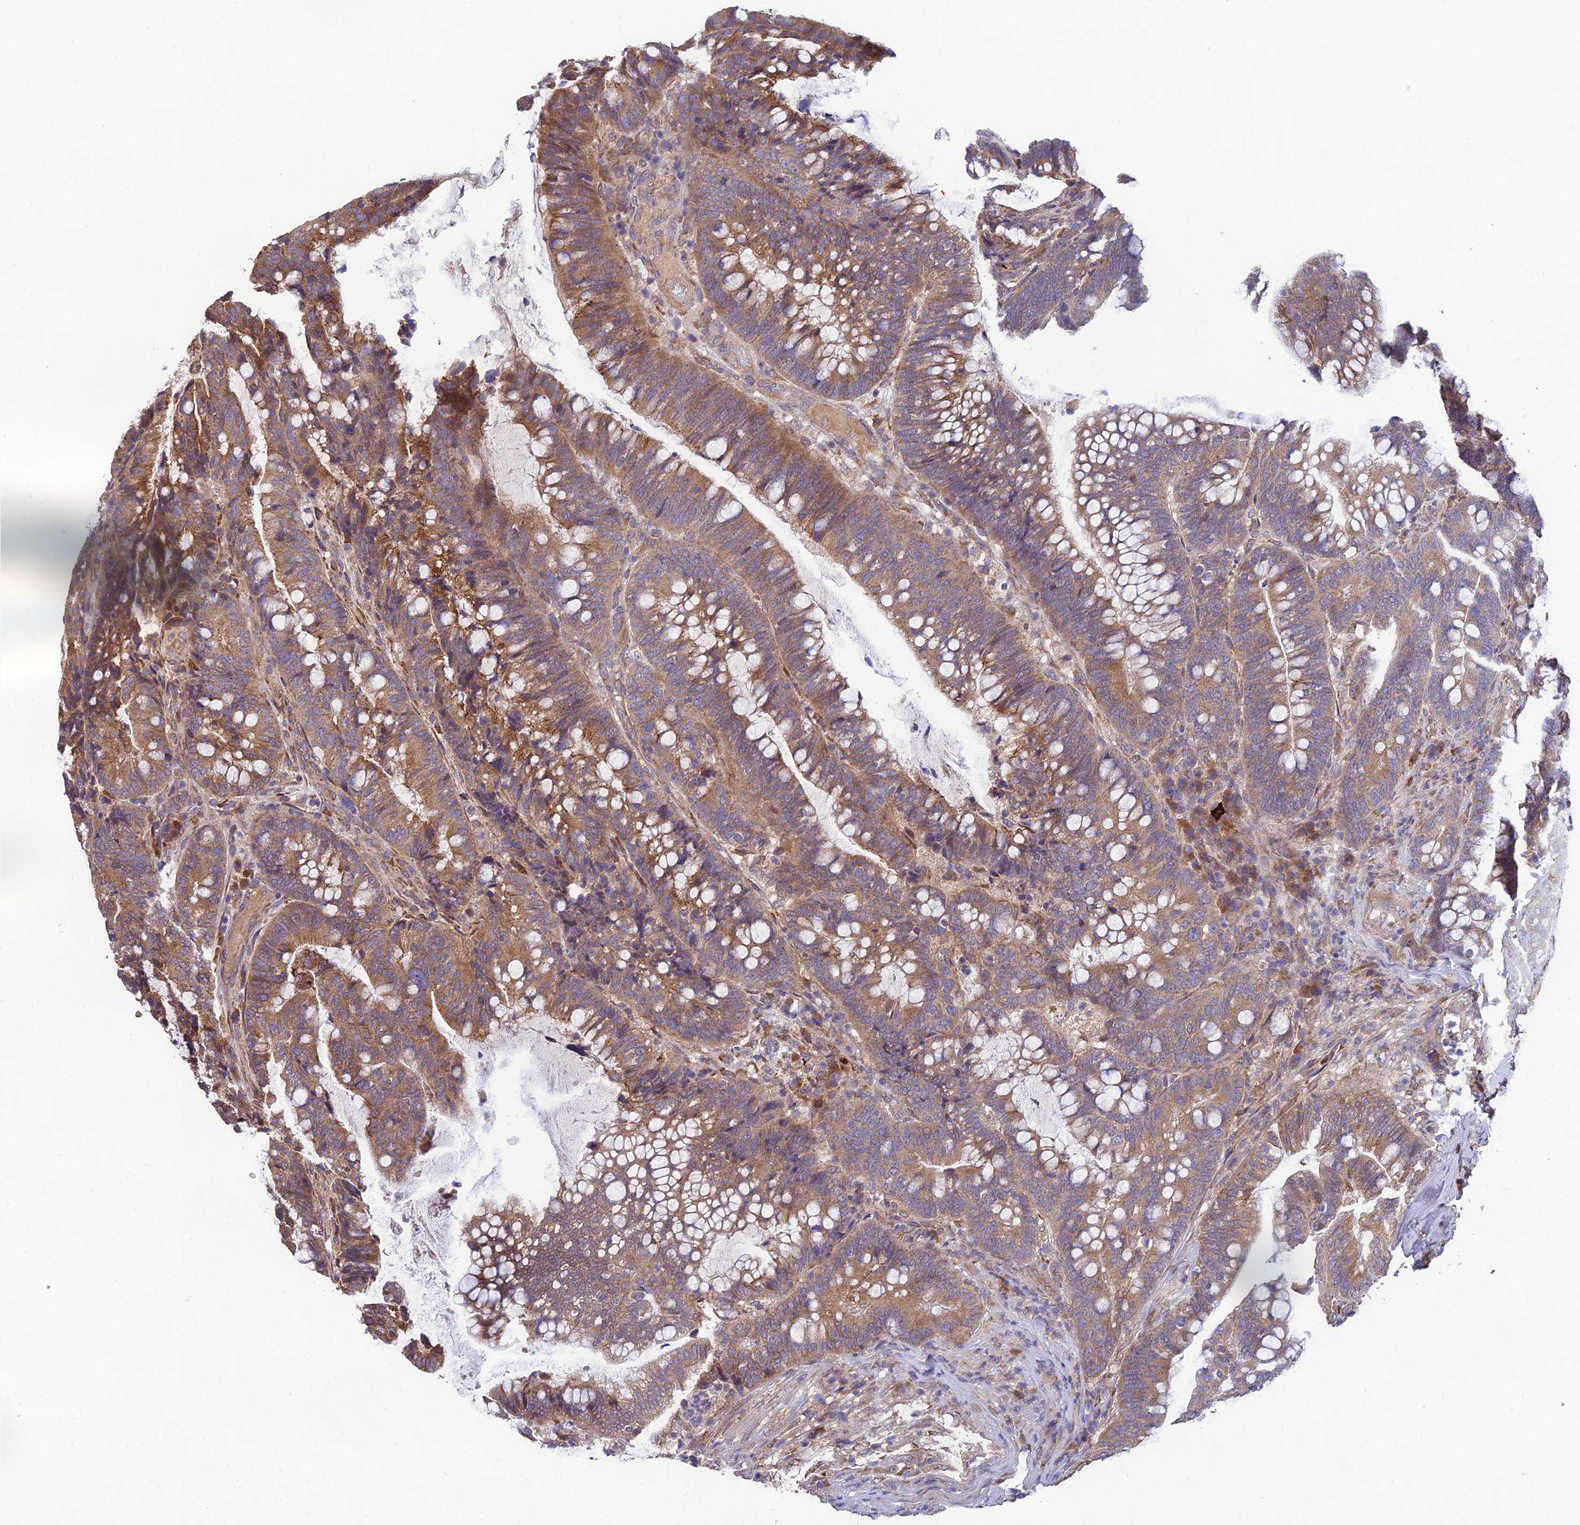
{"staining": {"intensity": "moderate", "quantity": ">75%", "location": "cytoplasmic/membranous"}, "tissue": "colorectal cancer", "cell_type": "Tumor cells", "image_type": "cancer", "snomed": [{"axis": "morphology", "description": "Adenocarcinoma, NOS"}, {"axis": "topography", "description": "Colon"}], "caption": "Protein staining of colorectal cancer tissue displays moderate cytoplasmic/membranous expression in approximately >75% of tumor cells. (Brightfield microscopy of DAB IHC at high magnification).", "gene": "MRNIP", "patient": {"sex": "female", "age": 66}}